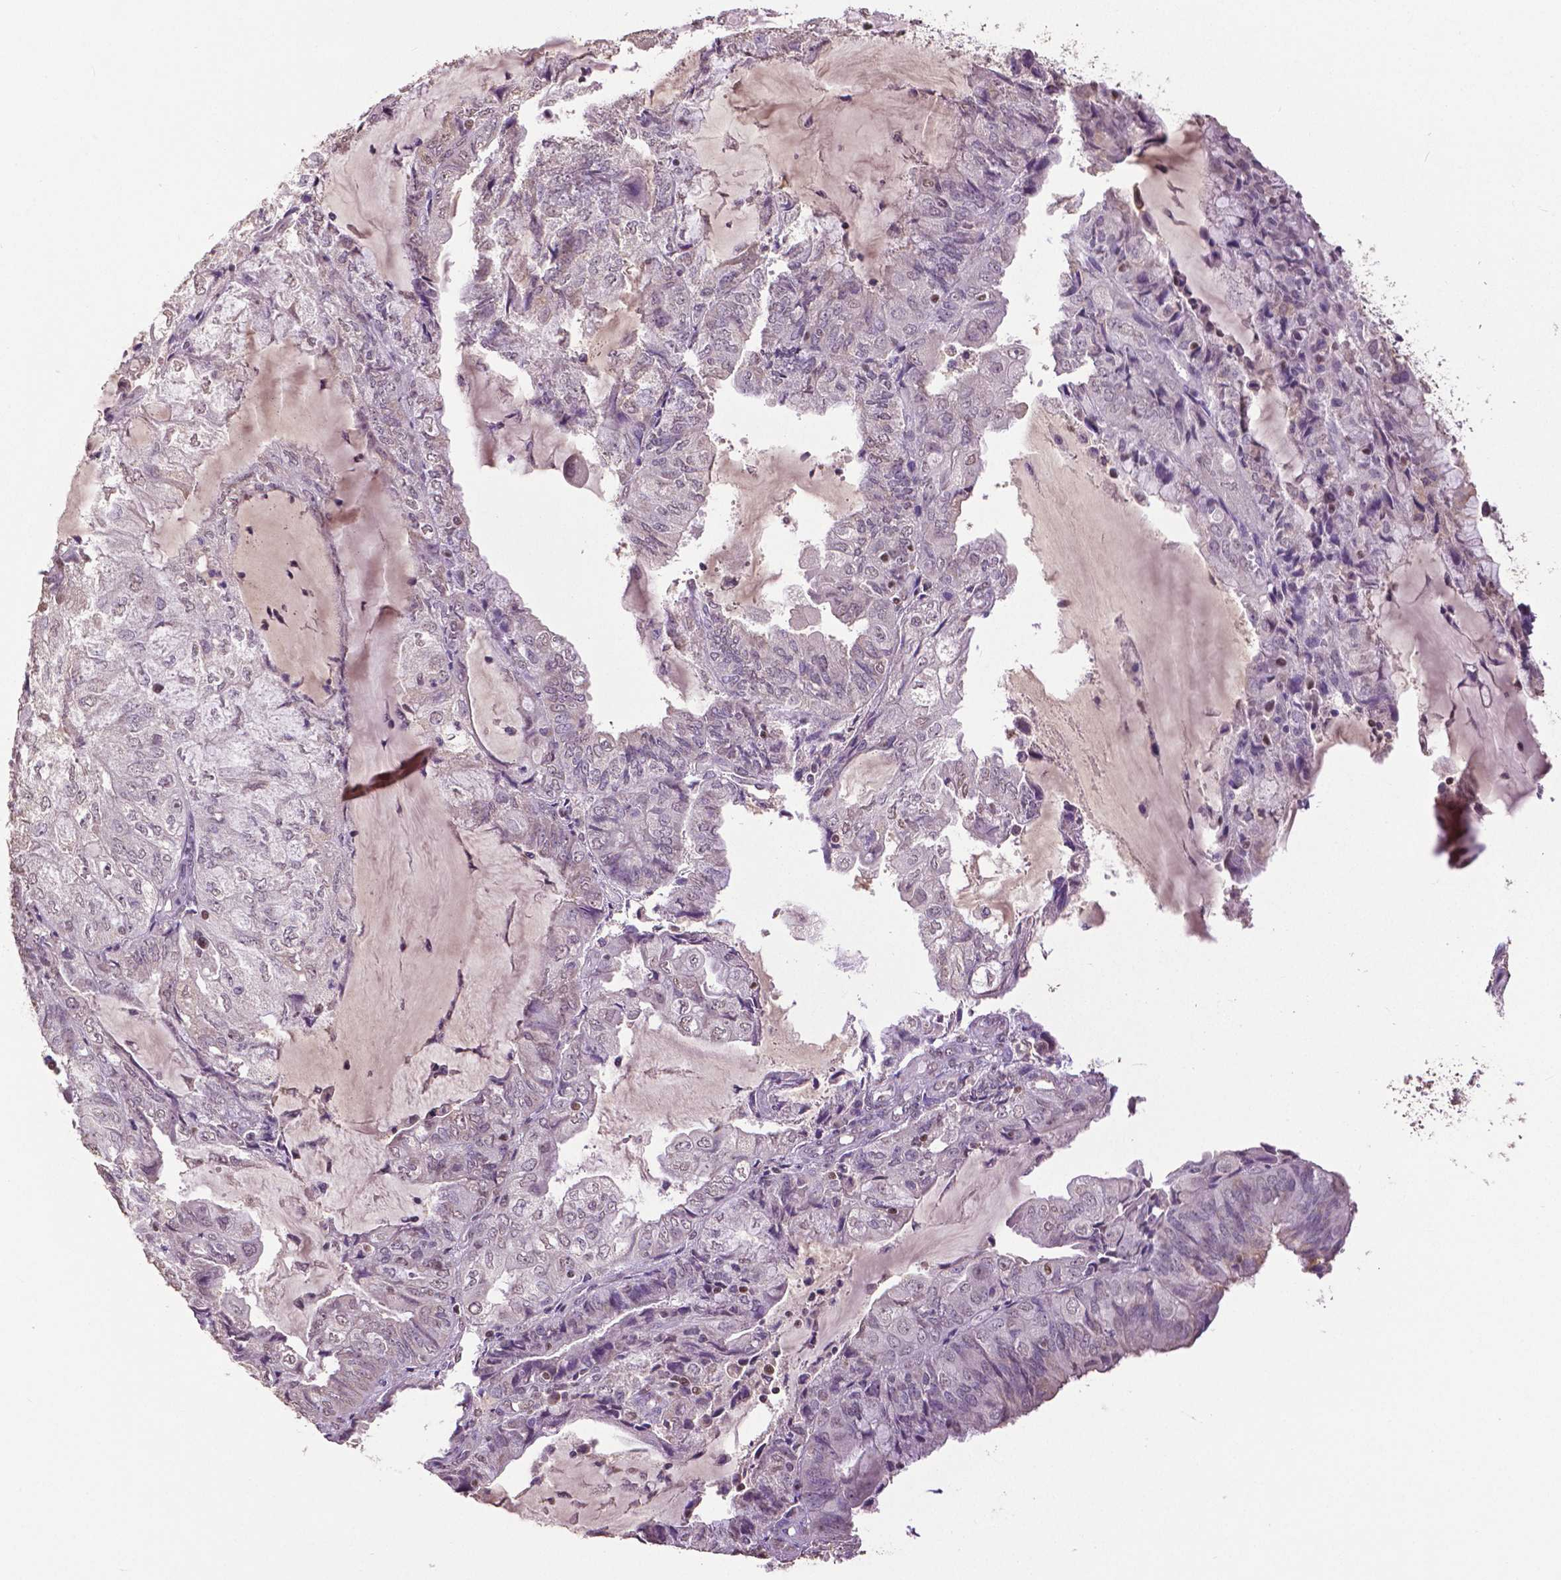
{"staining": {"intensity": "negative", "quantity": "none", "location": "none"}, "tissue": "endometrial cancer", "cell_type": "Tumor cells", "image_type": "cancer", "snomed": [{"axis": "morphology", "description": "Adenocarcinoma, NOS"}, {"axis": "topography", "description": "Endometrium"}], "caption": "Endometrial adenocarcinoma stained for a protein using IHC shows no staining tumor cells.", "gene": "RUNX3", "patient": {"sex": "female", "age": 81}}